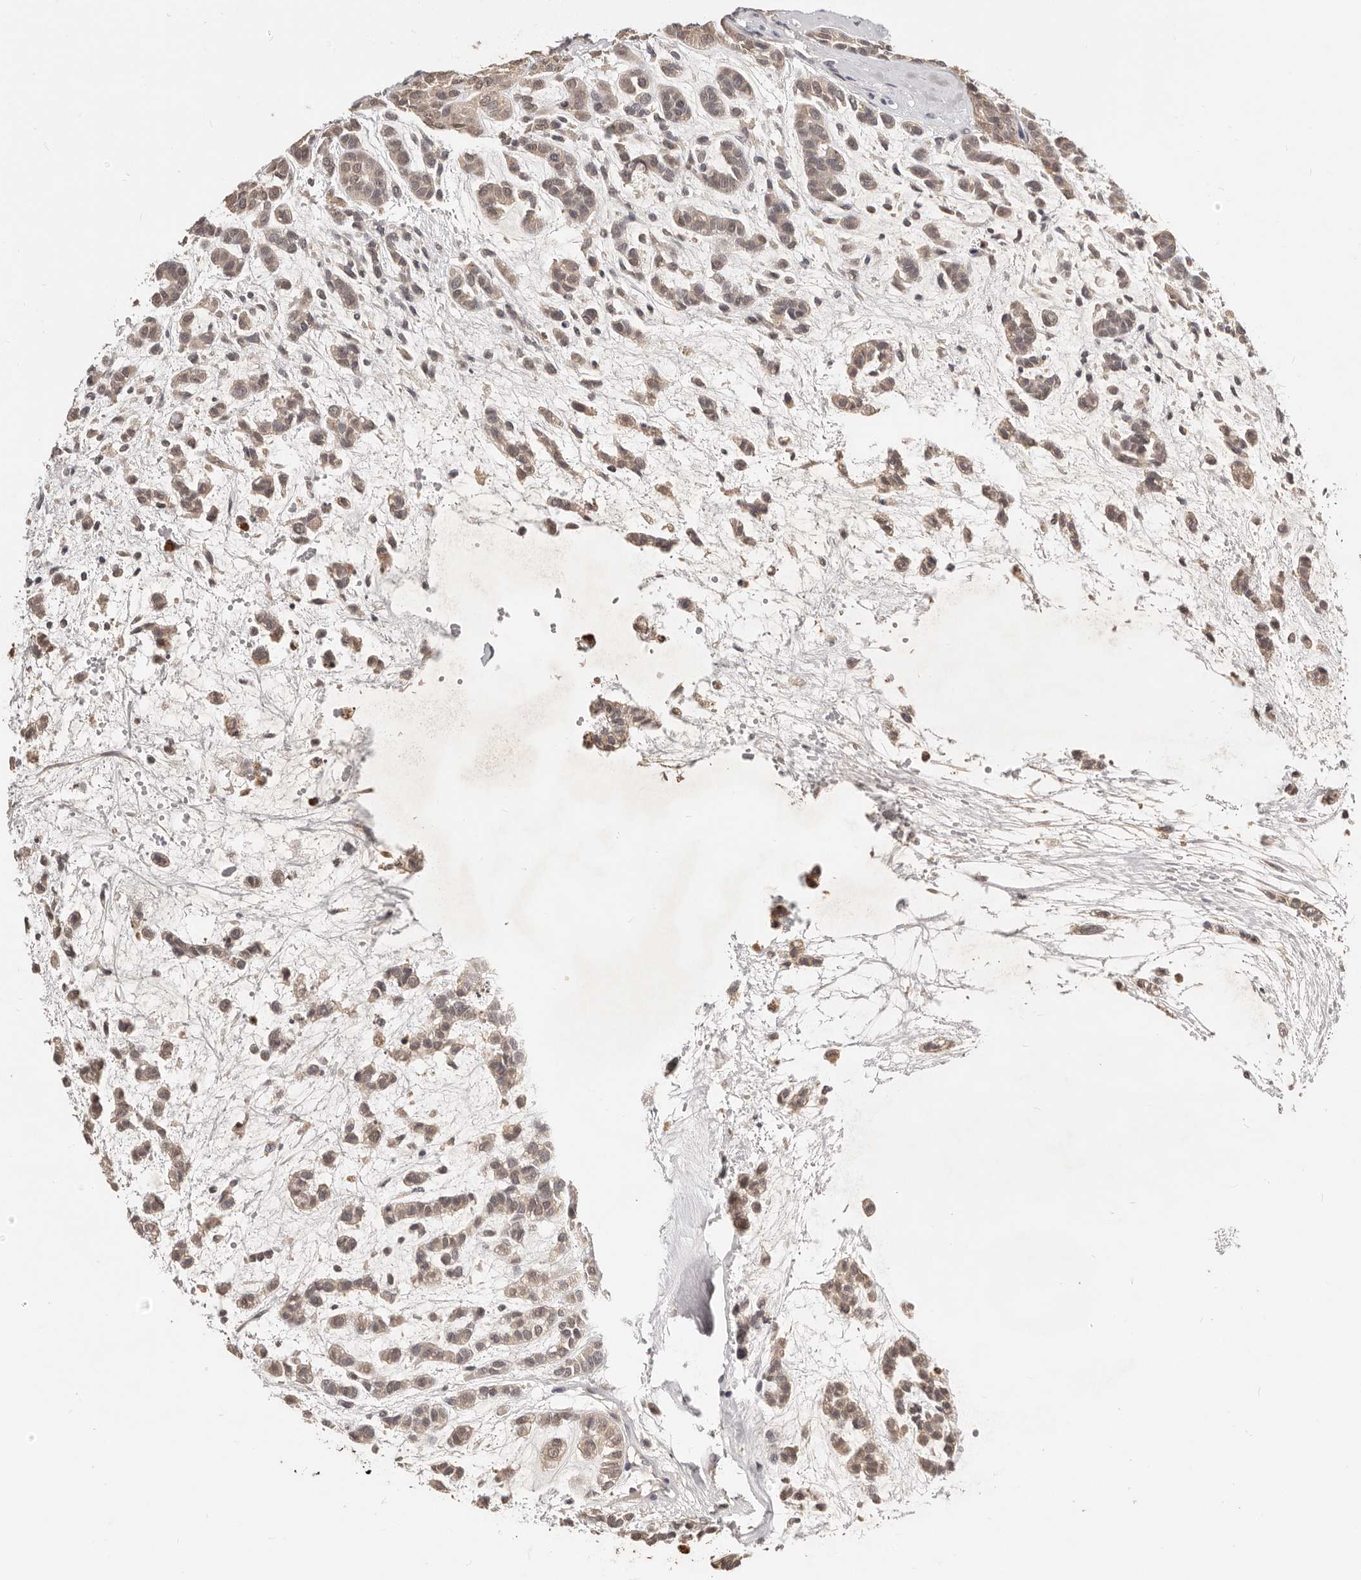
{"staining": {"intensity": "weak", "quantity": ">75%", "location": "cytoplasmic/membranous,nuclear"}, "tissue": "head and neck cancer", "cell_type": "Tumor cells", "image_type": "cancer", "snomed": [{"axis": "morphology", "description": "Adenocarcinoma, NOS"}, {"axis": "morphology", "description": "Adenoma, NOS"}, {"axis": "topography", "description": "Head-Neck"}], "caption": "Head and neck cancer (adenocarcinoma) tissue reveals weak cytoplasmic/membranous and nuclear expression in approximately >75% of tumor cells", "gene": "TSPAN13", "patient": {"sex": "female", "age": 55}}